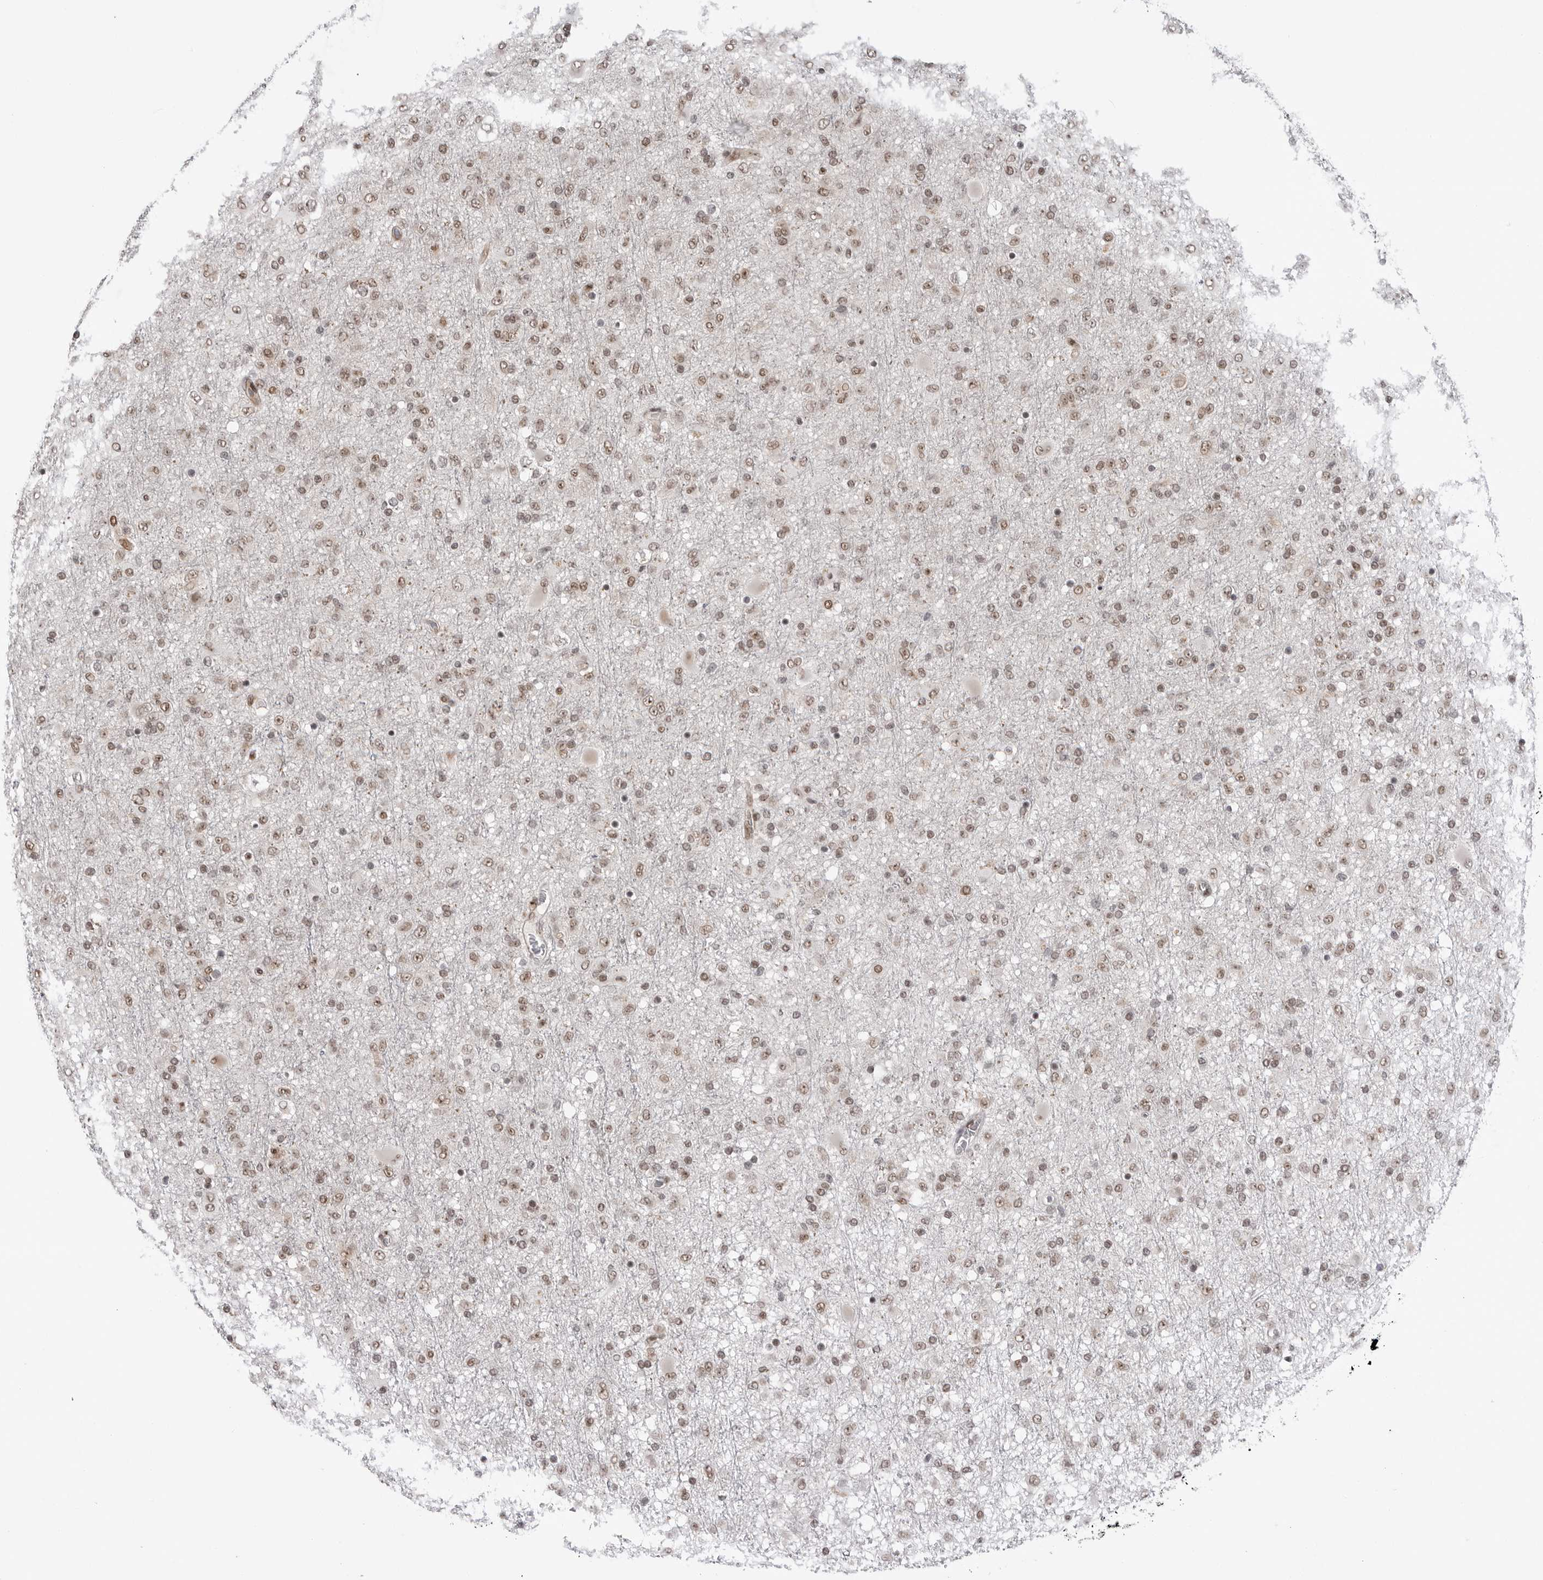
{"staining": {"intensity": "weak", "quantity": ">75%", "location": "nuclear"}, "tissue": "glioma", "cell_type": "Tumor cells", "image_type": "cancer", "snomed": [{"axis": "morphology", "description": "Glioma, malignant, Low grade"}, {"axis": "topography", "description": "Brain"}], "caption": "Protein analysis of glioma tissue exhibits weak nuclear expression in about >75% of tumor cells.", "gene": "TRIM66", "patient": {"sex": "male", "age": 65}}